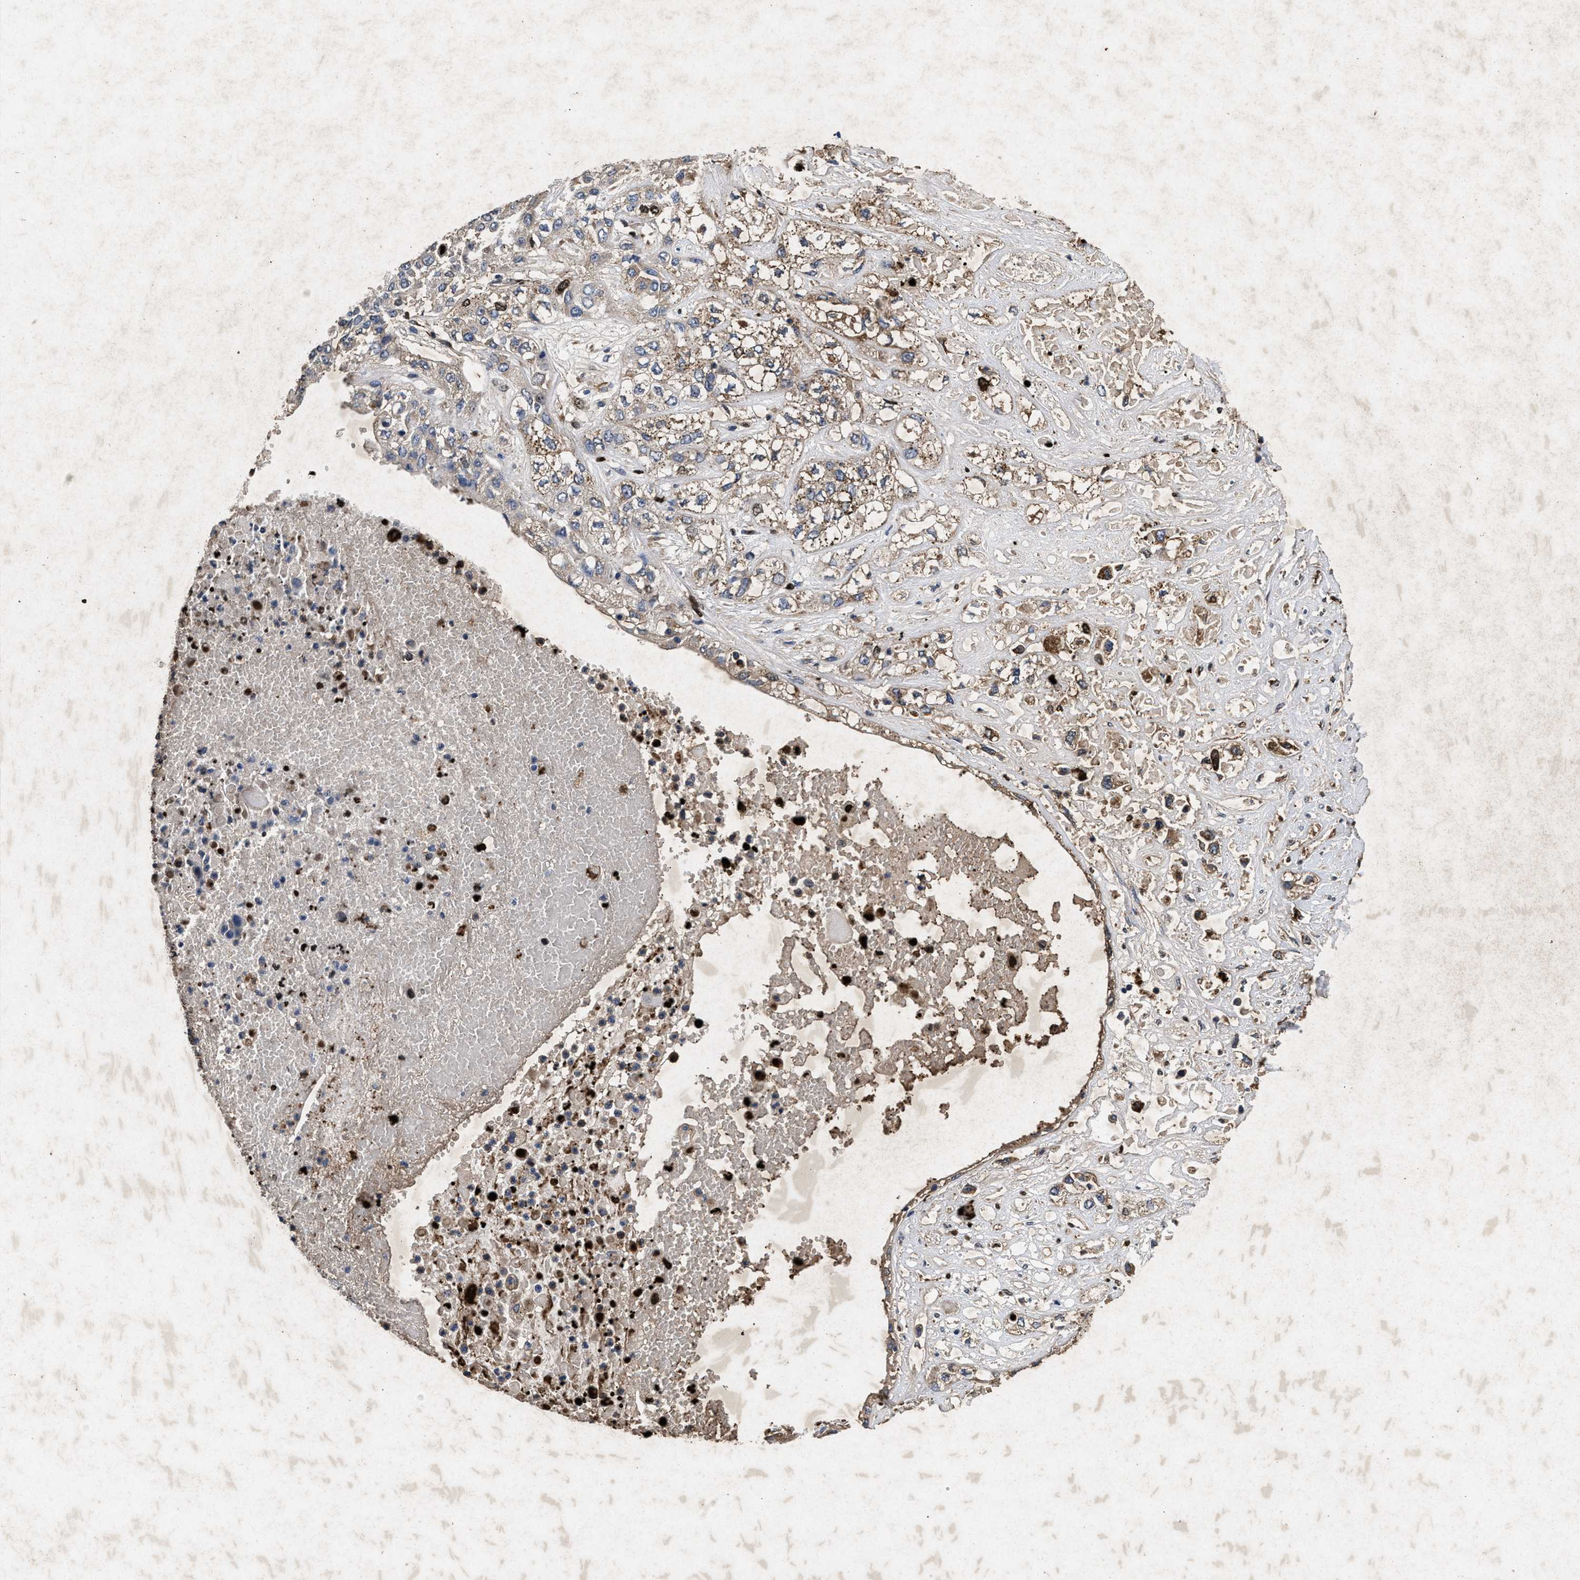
{"staining": {"intensity": "weak", "quantity": "<25%", "location": "cytoplasmic/membranous"}, "tissue": "lung cancer", "cell_type": "Tumor cells", "image_type": "cancer", "snomed": [{"axis": "morphology", "description": "Squamous cell carcinoma, NOS"}, {"axis": "topography", "description": "Lung"}], "caption": "Image shows no significant protein positivity in tumor cells of lung cancer (squamous cell carcinoma).", "gene": "LTB4R2", "patient": {"sex": "male", "age": 71}}